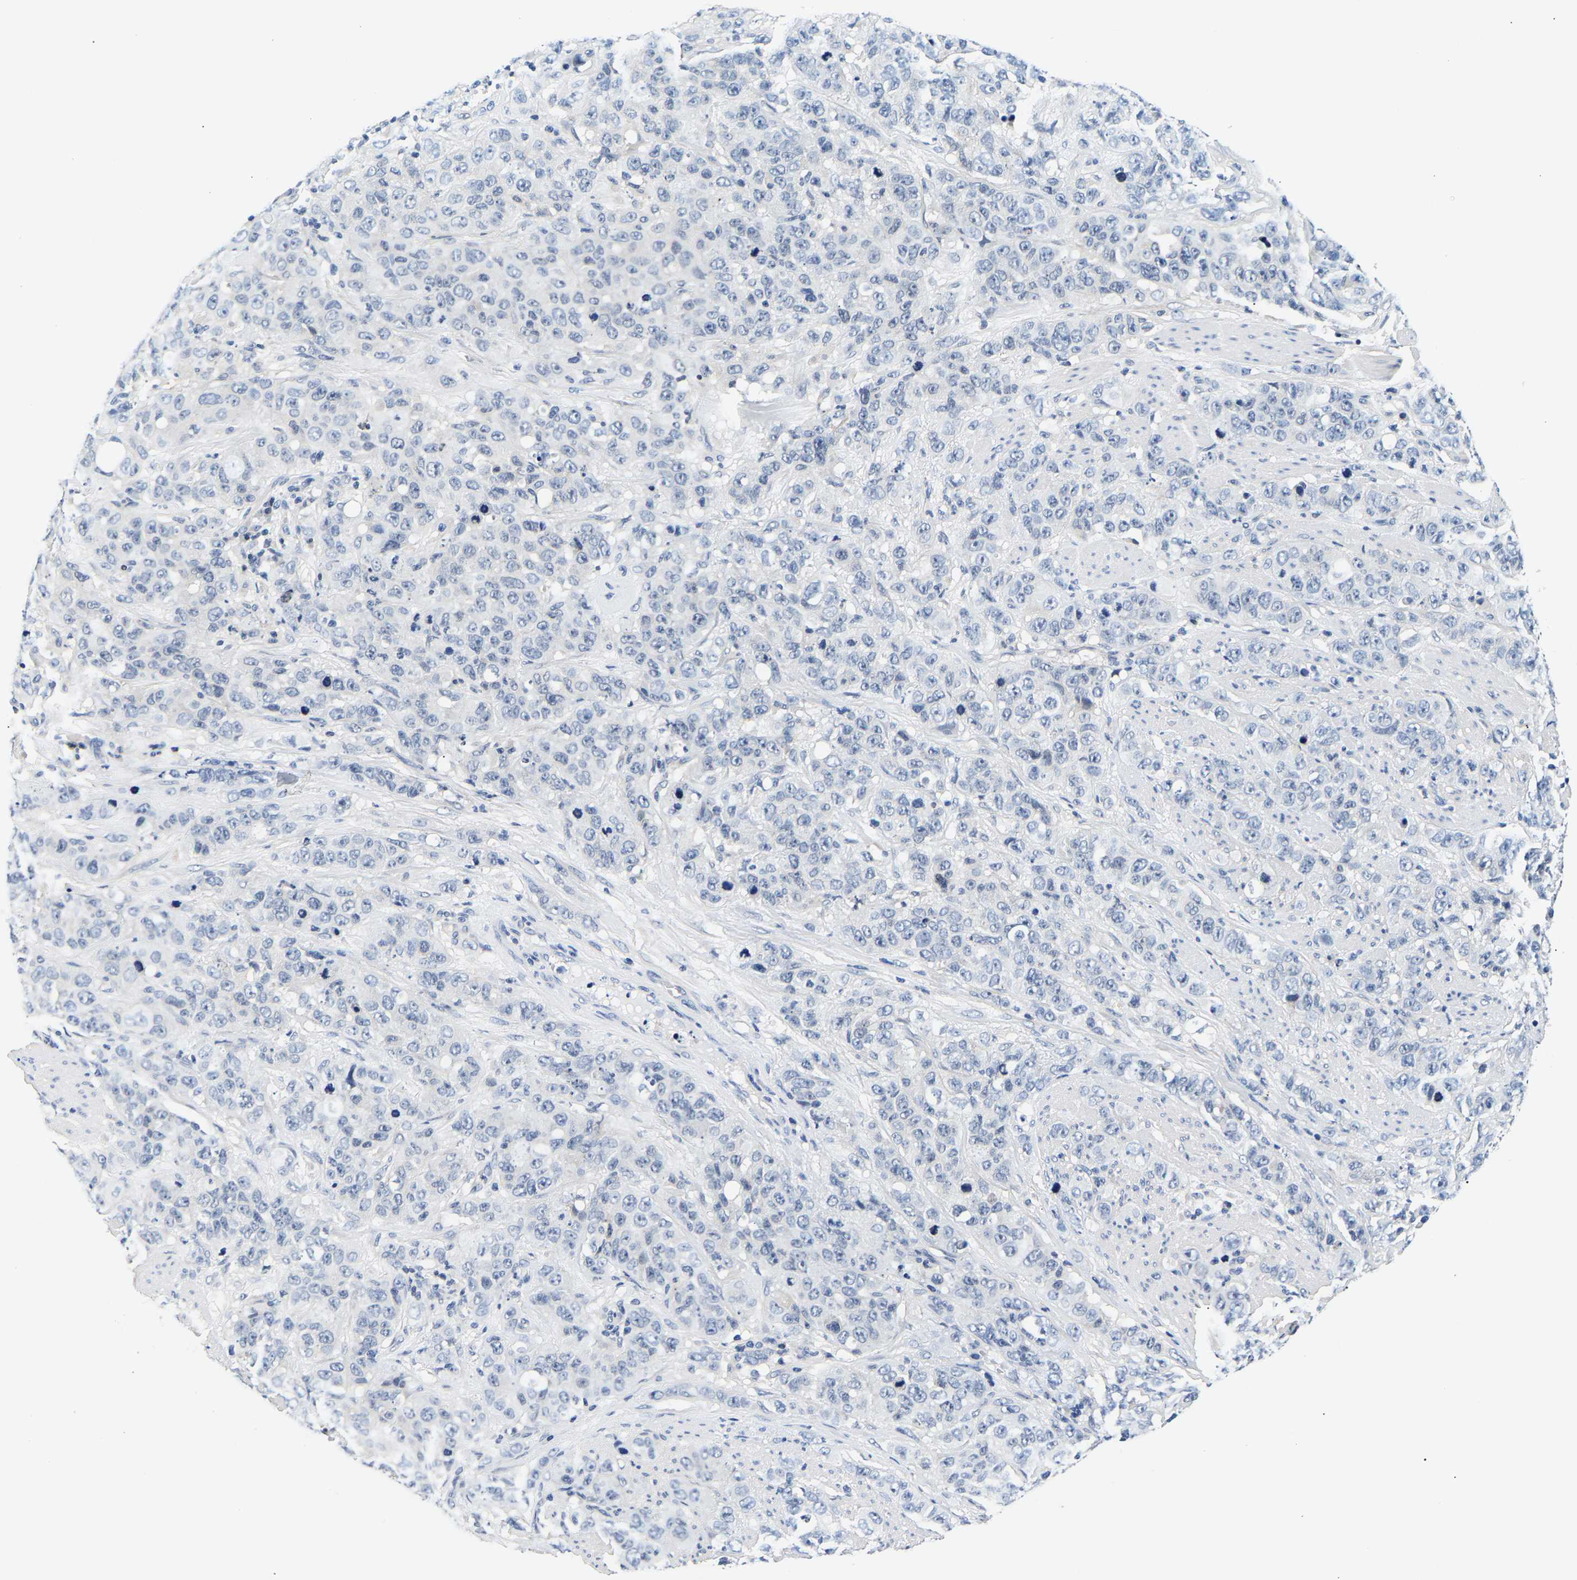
{"staining": {"intensity": "negative", "quantity": "none", "location": "none"}, "tissue": "stomach cancer", "cell_type": "Tumor cells", "image_type": "cancer", "snomed": [{"axis": "morphology", "description": "Adenocarcinoma, NOS"}, {"axis": "topography", "description": "Stomach"}], "caption": "Immunohistochemical staining of human stomach cancer (adenocarcinoma) displays no significant staining in tumor cells. The staining is performed using DAB brown chromogen with nuclei counter-stained in using hematoxylin.", "gene": "UCHL3", "patient": {"sex": "male", "age": 48}}